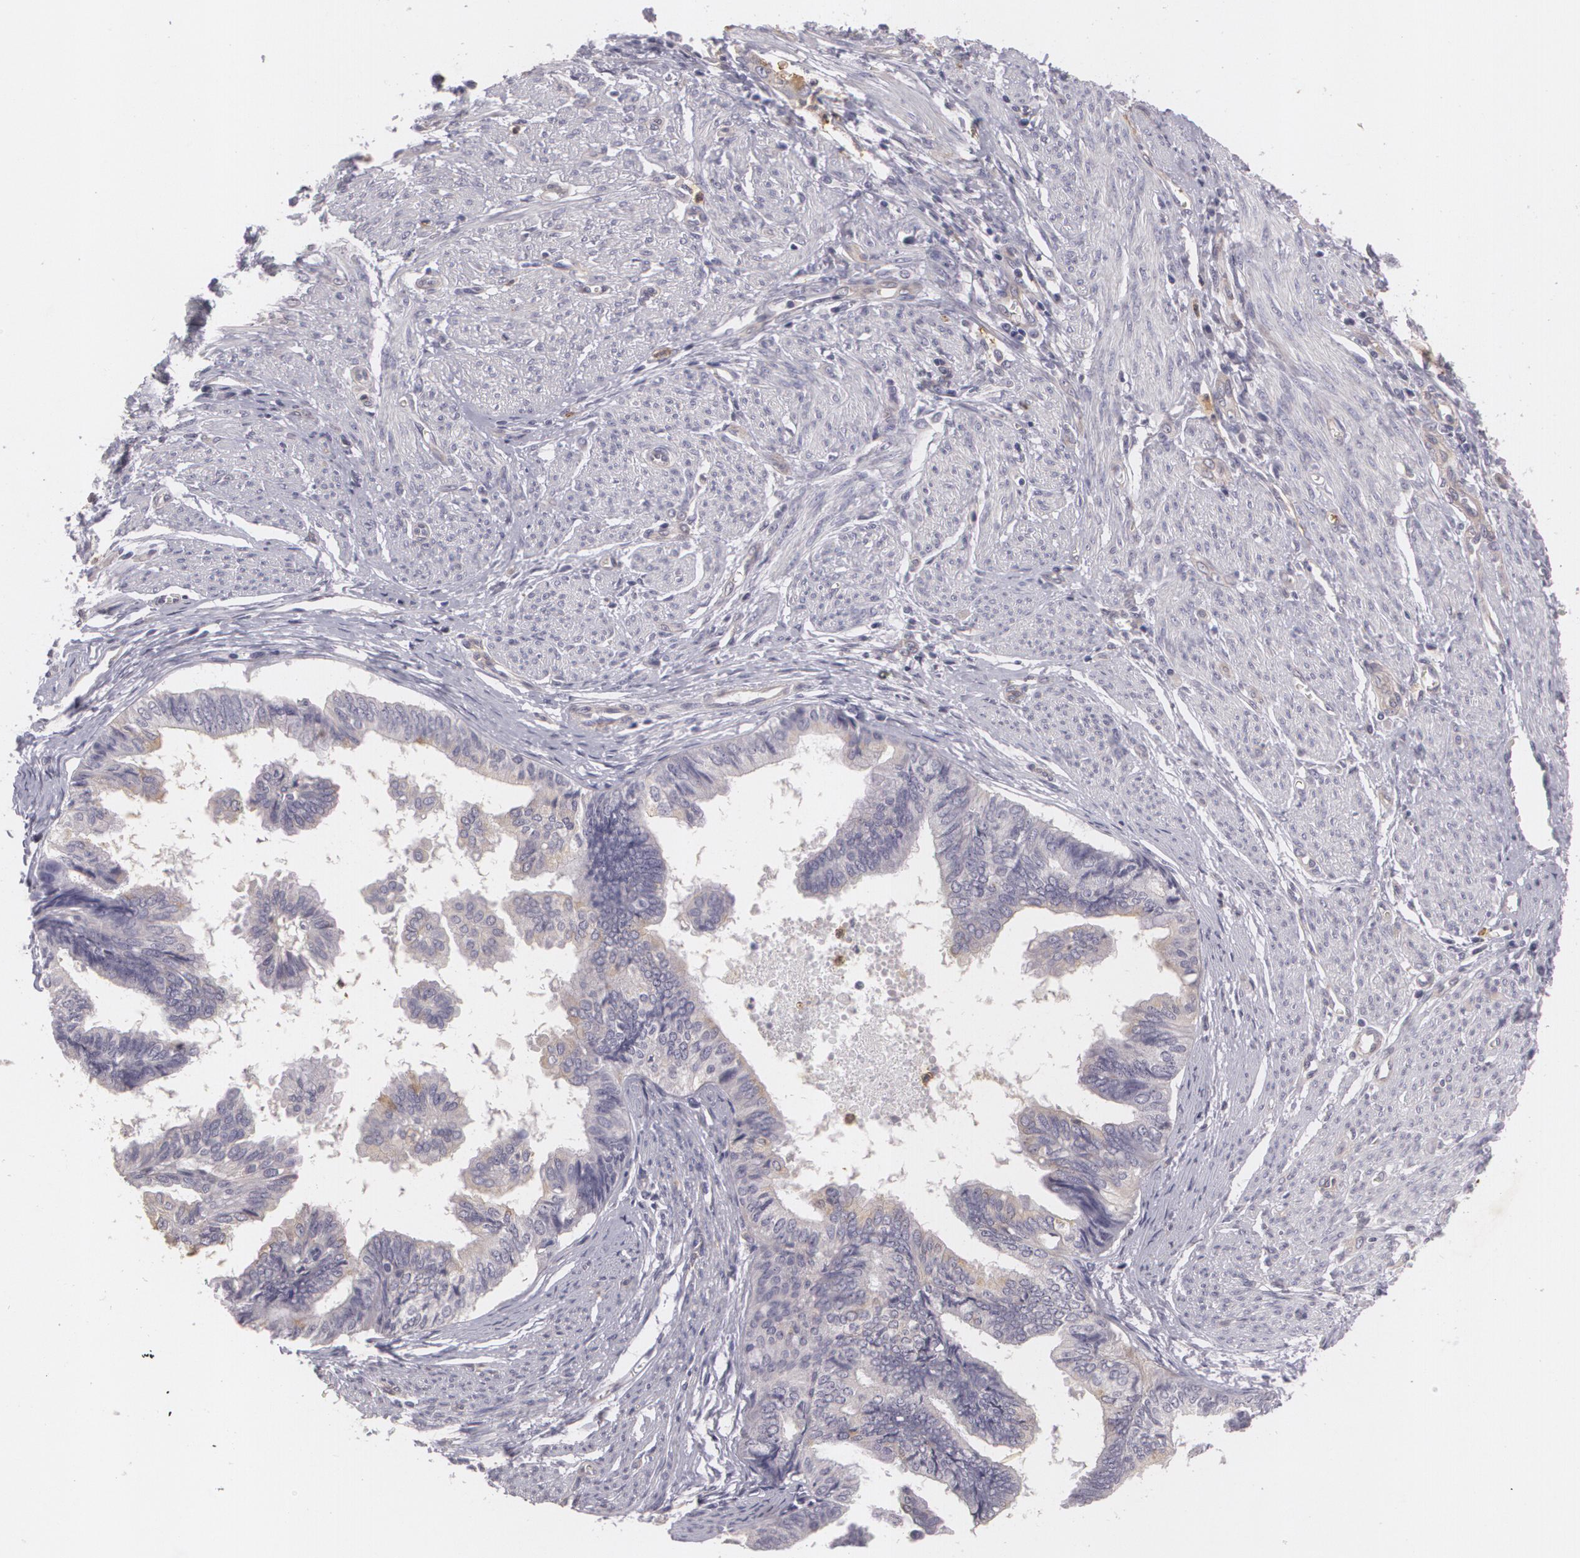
{"staining": {"intensity": "weak", "quantity": "25%-75%", "location": "cytoplasmic/membranous"}, "tissue": "endometrial cancer", "cell_type": "Tumor cells", "image_type": "cancer", "snomed": [{"axis": "morphology", "description": "Adenocarcinoma, NOS"}, {"axis": "topography", "description": "Endometrium"}], "caption": "The image demonstrates a brown stain indicating the presence of a protein in the cytoplasmic/membranous of tumor cells in adenocarcinoma (endometrial).", "gene": "KCNA4", "patient": {"sex": "female", "age": 75}}